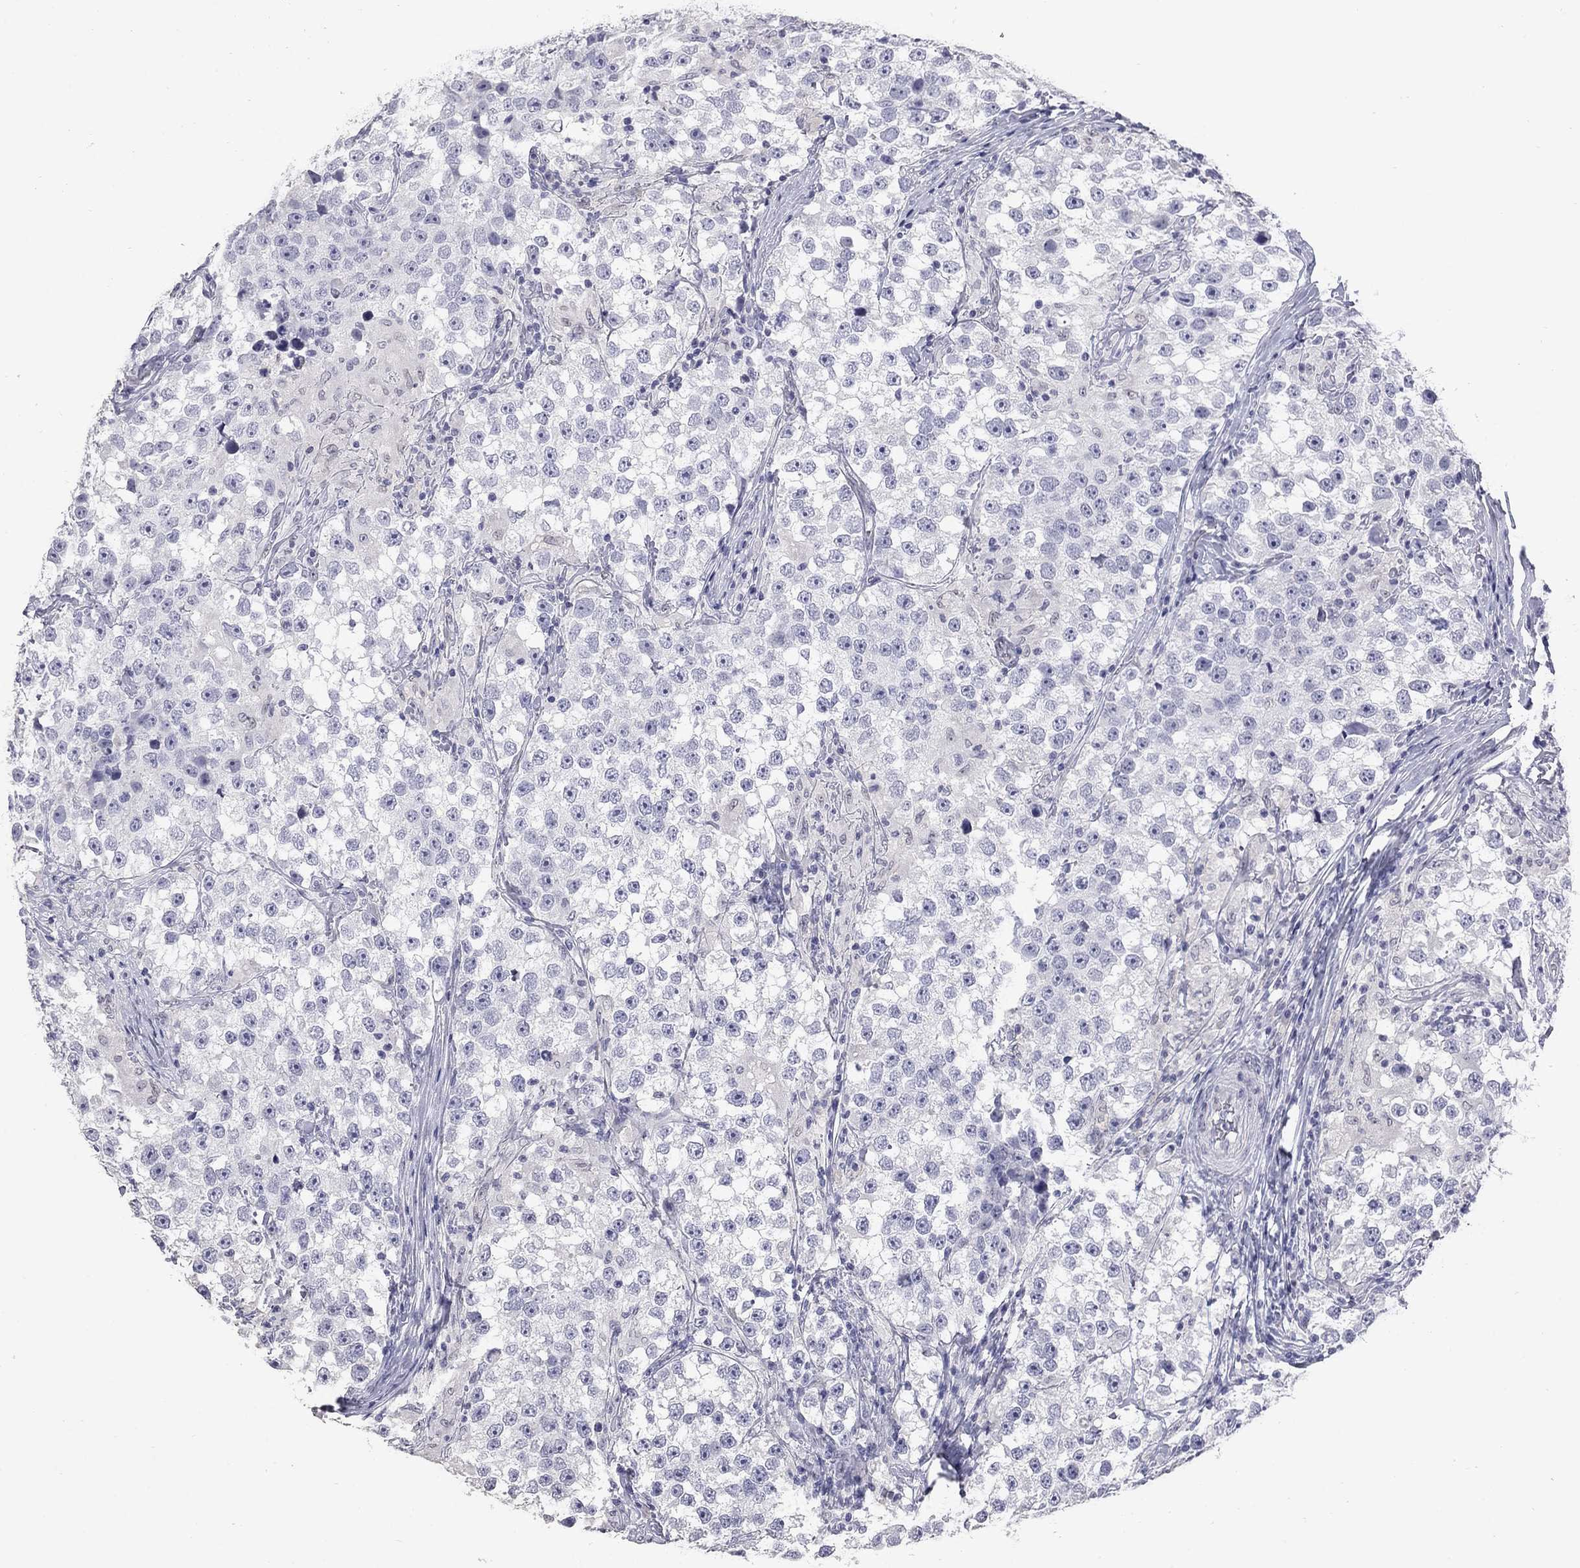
{"staining": {"intensity": "negative", "quantity": "none", "location": "none"}, "tissue": "testis cancer", "cell_type": "Tumor cells", "image_type": "cancer", "snomed": [{"axis": "morphology", "description": "Seminoma, NOS"}, {"axis": "topography", "description": "Testis"}], "caption": "Immunohistochemistry (IHC) photomicrograph of testis cancer stained for a protein (brown), which reveals no positivity in tumor cells. (DAB IHC visualized using brightfield microscopy, high magnification).", "gene": "SLC51A", "patient": {"sex": "male", "age": 46}}